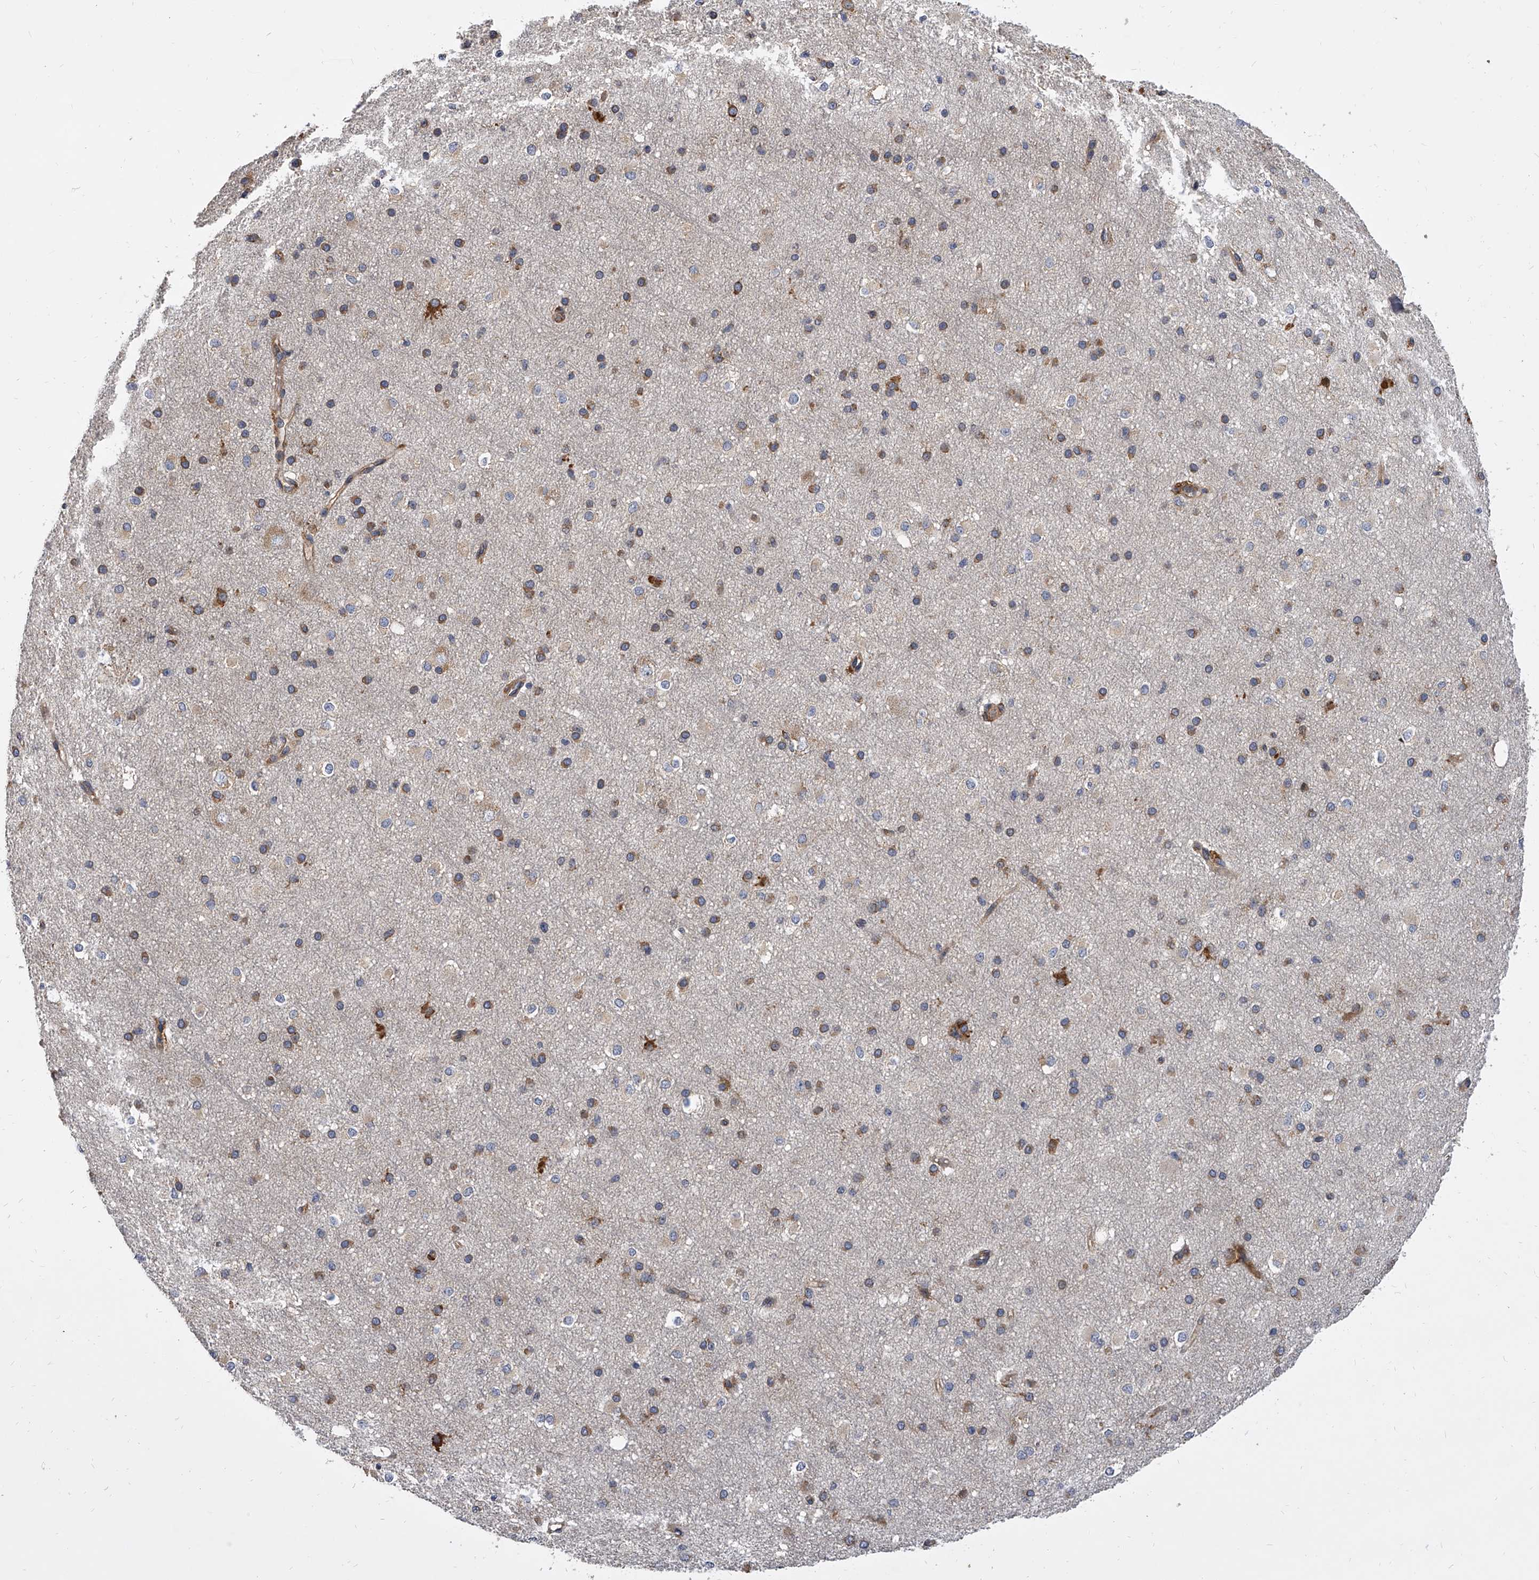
{"staining": {"intensity": "moderate", "quantity": ">75%", "location": "cytoplasmic/membranous"}, "tissue": "cerebral cortex", "cell_type": "Endothelial cells", "image_type": "normal", "snomed": [{"axis": "morphology", "description": "Normal tissue, NOS"}, {"axis": "morphology", "description": "Developmental malformation"}, {"axis": "topography", "description": "Cerebral cortex"}], "caption": "A brown stain labels moderate cytoplasmic/membranous expression of a protein in endothelial cells of unremarkable human cerebral cortex. (Brightfield microscopy of DAB IHC at high magnification).", "gene": "EXOC4", "patient": {"sex": "female", "age": 30}}